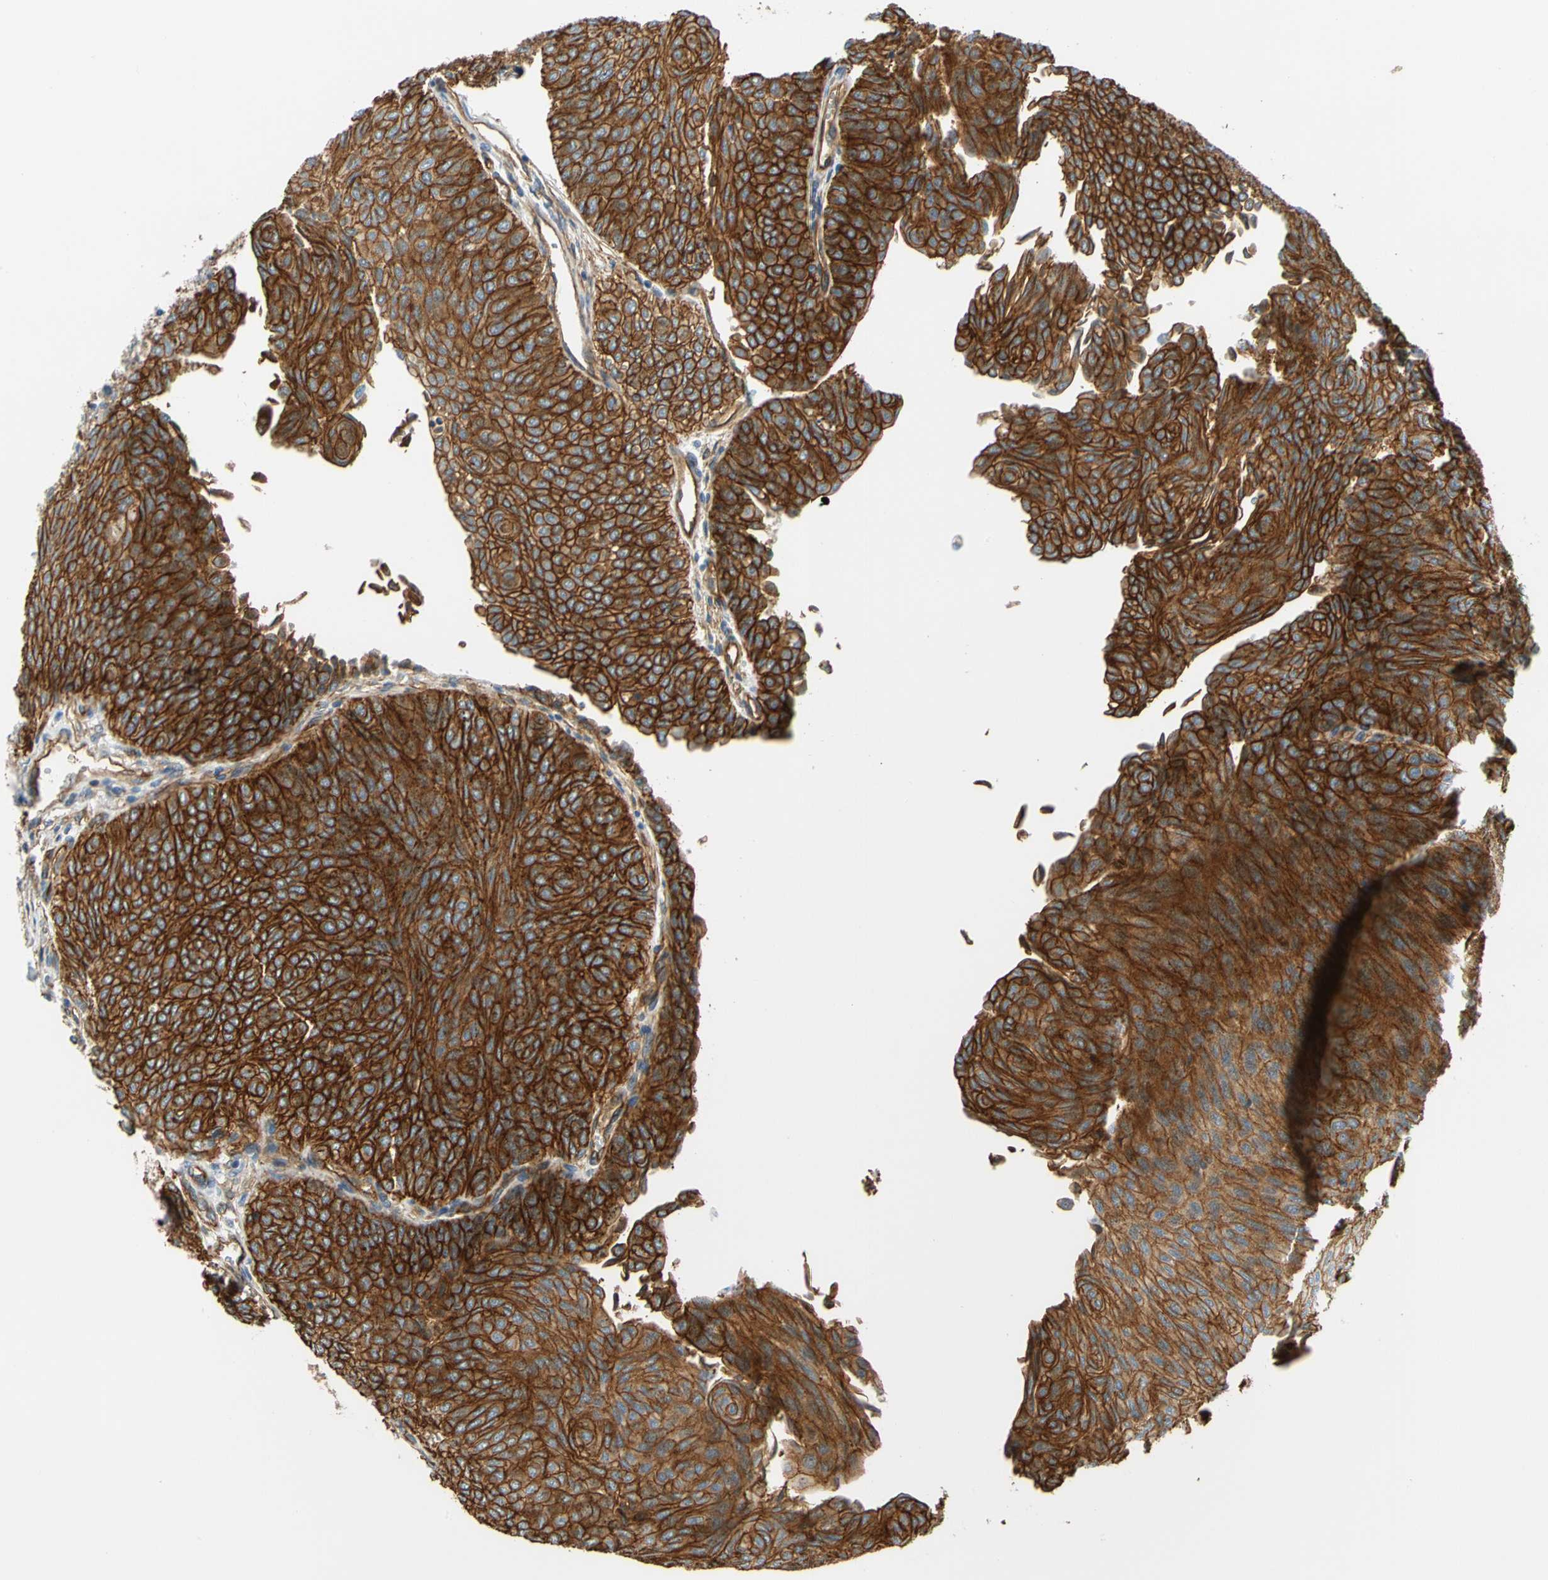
{"staining": {"intensity": "strong", "quantity": ">75%", "location": "cytoplasmic/membranous"}, "tissue": "urothelial cancer", "cell_type": "Tumor cells", "image_type": "cancer", "snomed": [{"axis": "morphology", "description": "Urothelial carcinoma, Low grade"}, {"axis": "topography", "description": "Urinary bladder"}], "caption": "This histopathology image demonstrates urothelial cancer stained with immunohistochemistry (IHC) to label a protein in brown. The cytoplasmic/membranous of tumor cells show strong positivity for the protein. Nuclei are counter-stained blue.", "gene": "SPTAN1", "patient": {"sex": "male", "age": 78}}